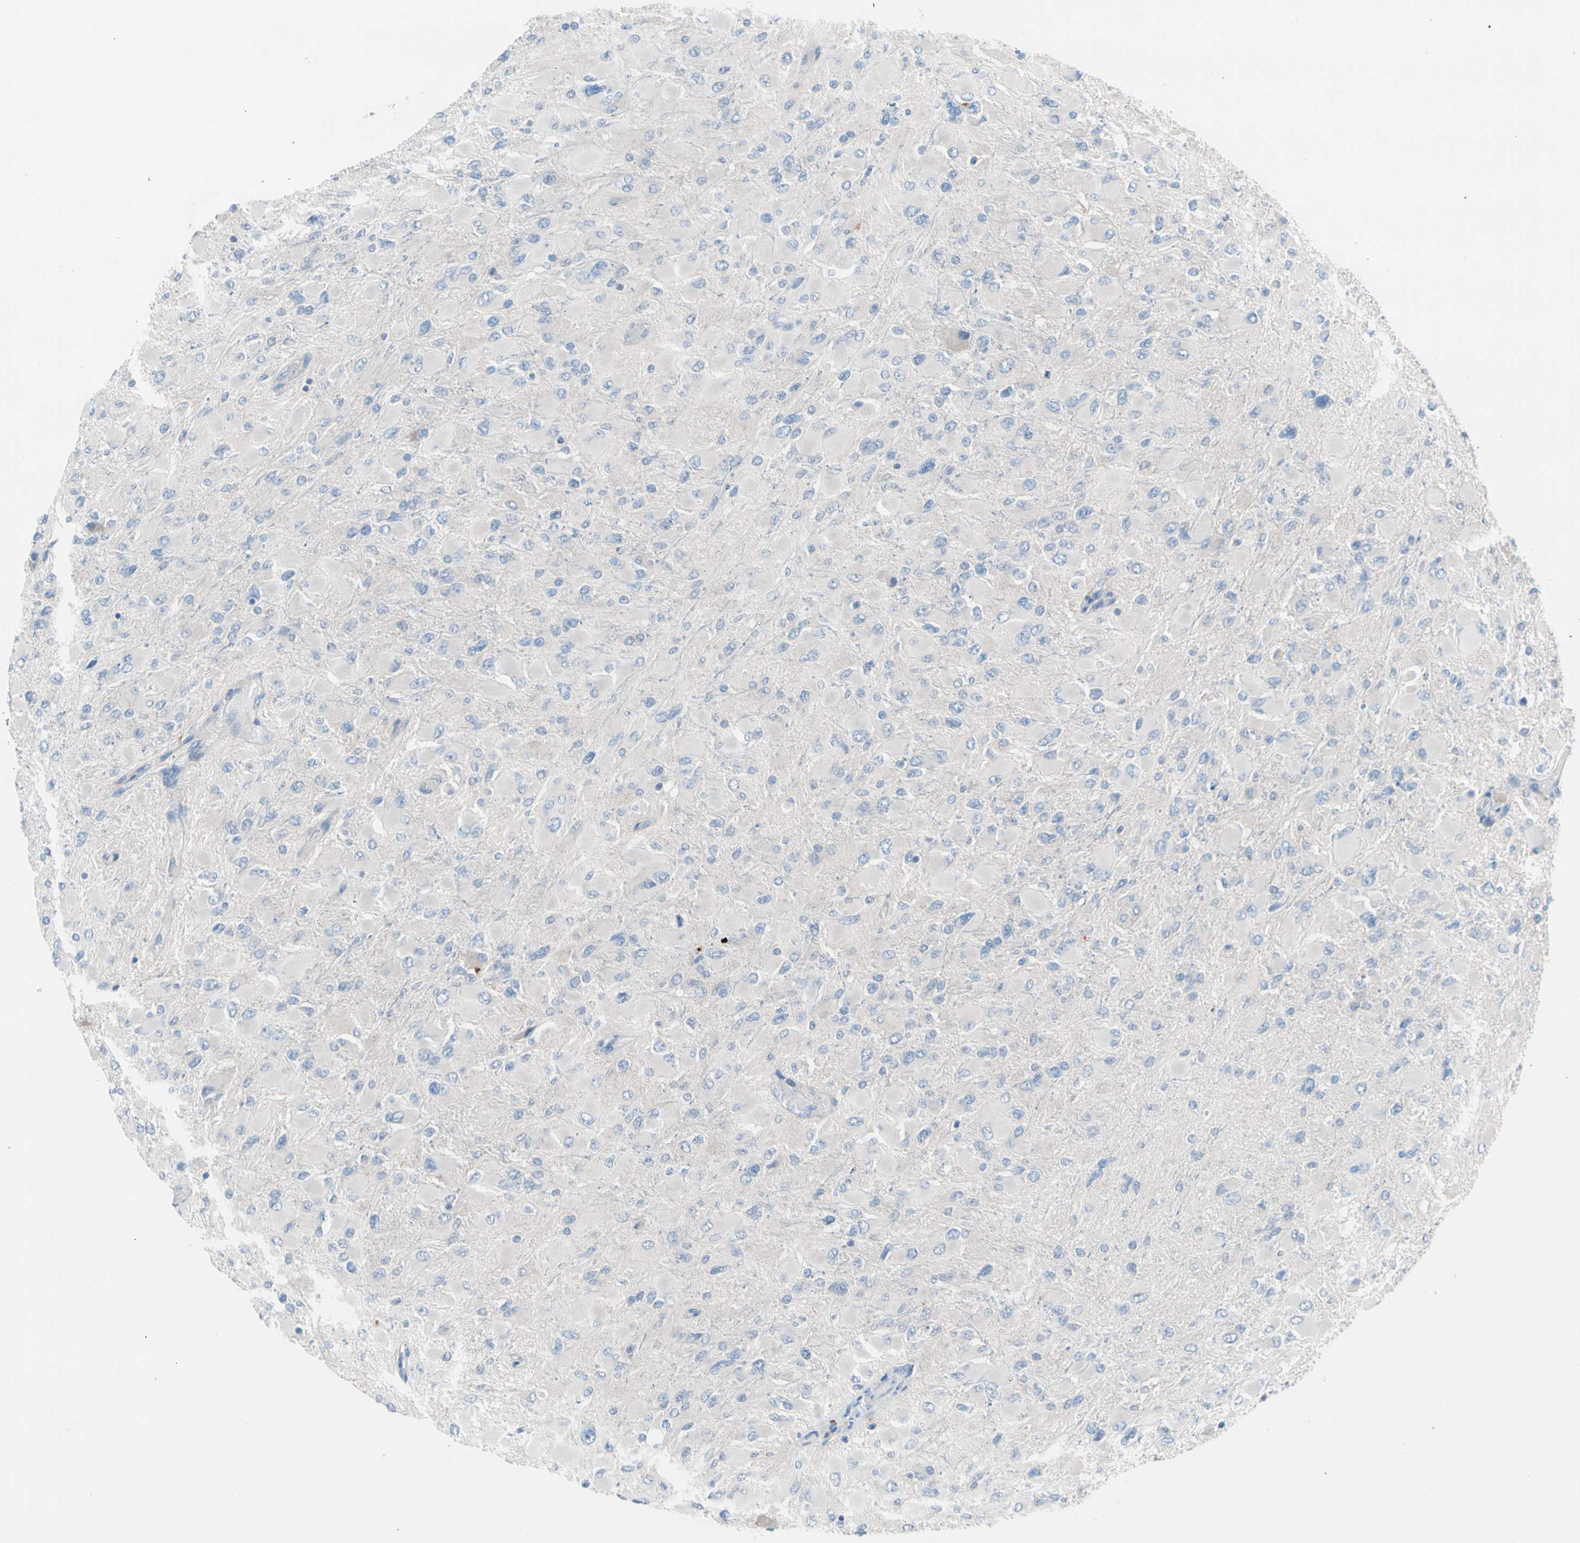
{"staining": {"intensity": "negative", "quantity": "none", "location": "none"}, "tissue": "glioma", "cell_type": "Tumor cells", "image_type": "cancer", "snomed": [{"axis": "morphology", "description": "Glioma, malignant, High grade"}, {"axis": "topography", "description": "Cerebral cortex"}], "caption": "Human glioma stained for a protein using IHC demonstrates no positivity in tumor cells.", "gene": "CASQ1", "patient": {"sex": "female", "age": 36}}